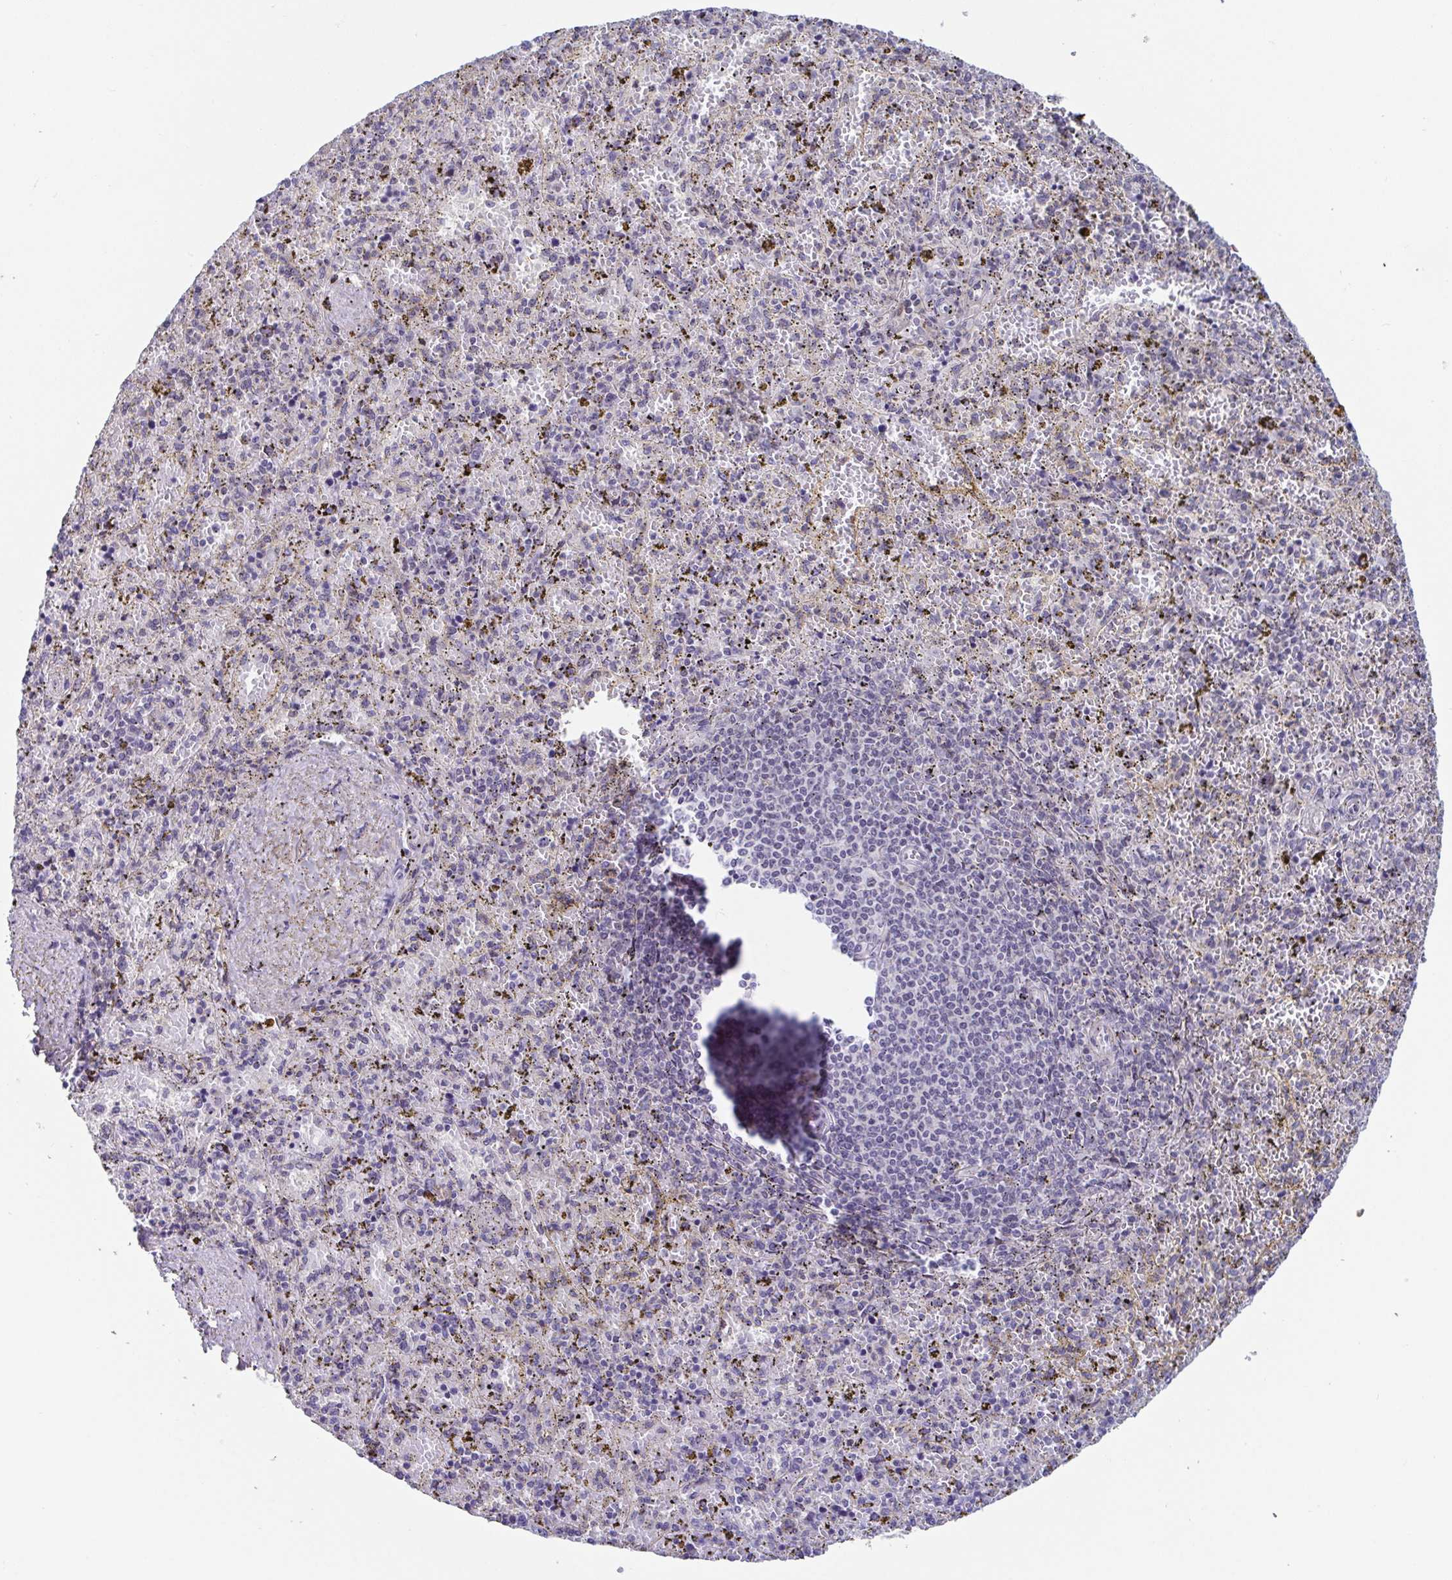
{"staining": {"intensity": "negative", "quantity": "none", "location": "none"}, "tissue": "spleen", "cell_type": "Cells in red pulp", "image_type": "normal", "snomed": [{"axis": "morphology", "description": "Normal tissue, NOS"}, {"axis": "topography", "description": "Spleen"}], "caption": "Photomicrograph shows no significant protein staining in cells in red pulp of benign spleen.", "gene": "WDR72", "patient": {"sex": "female", "age": 50}}